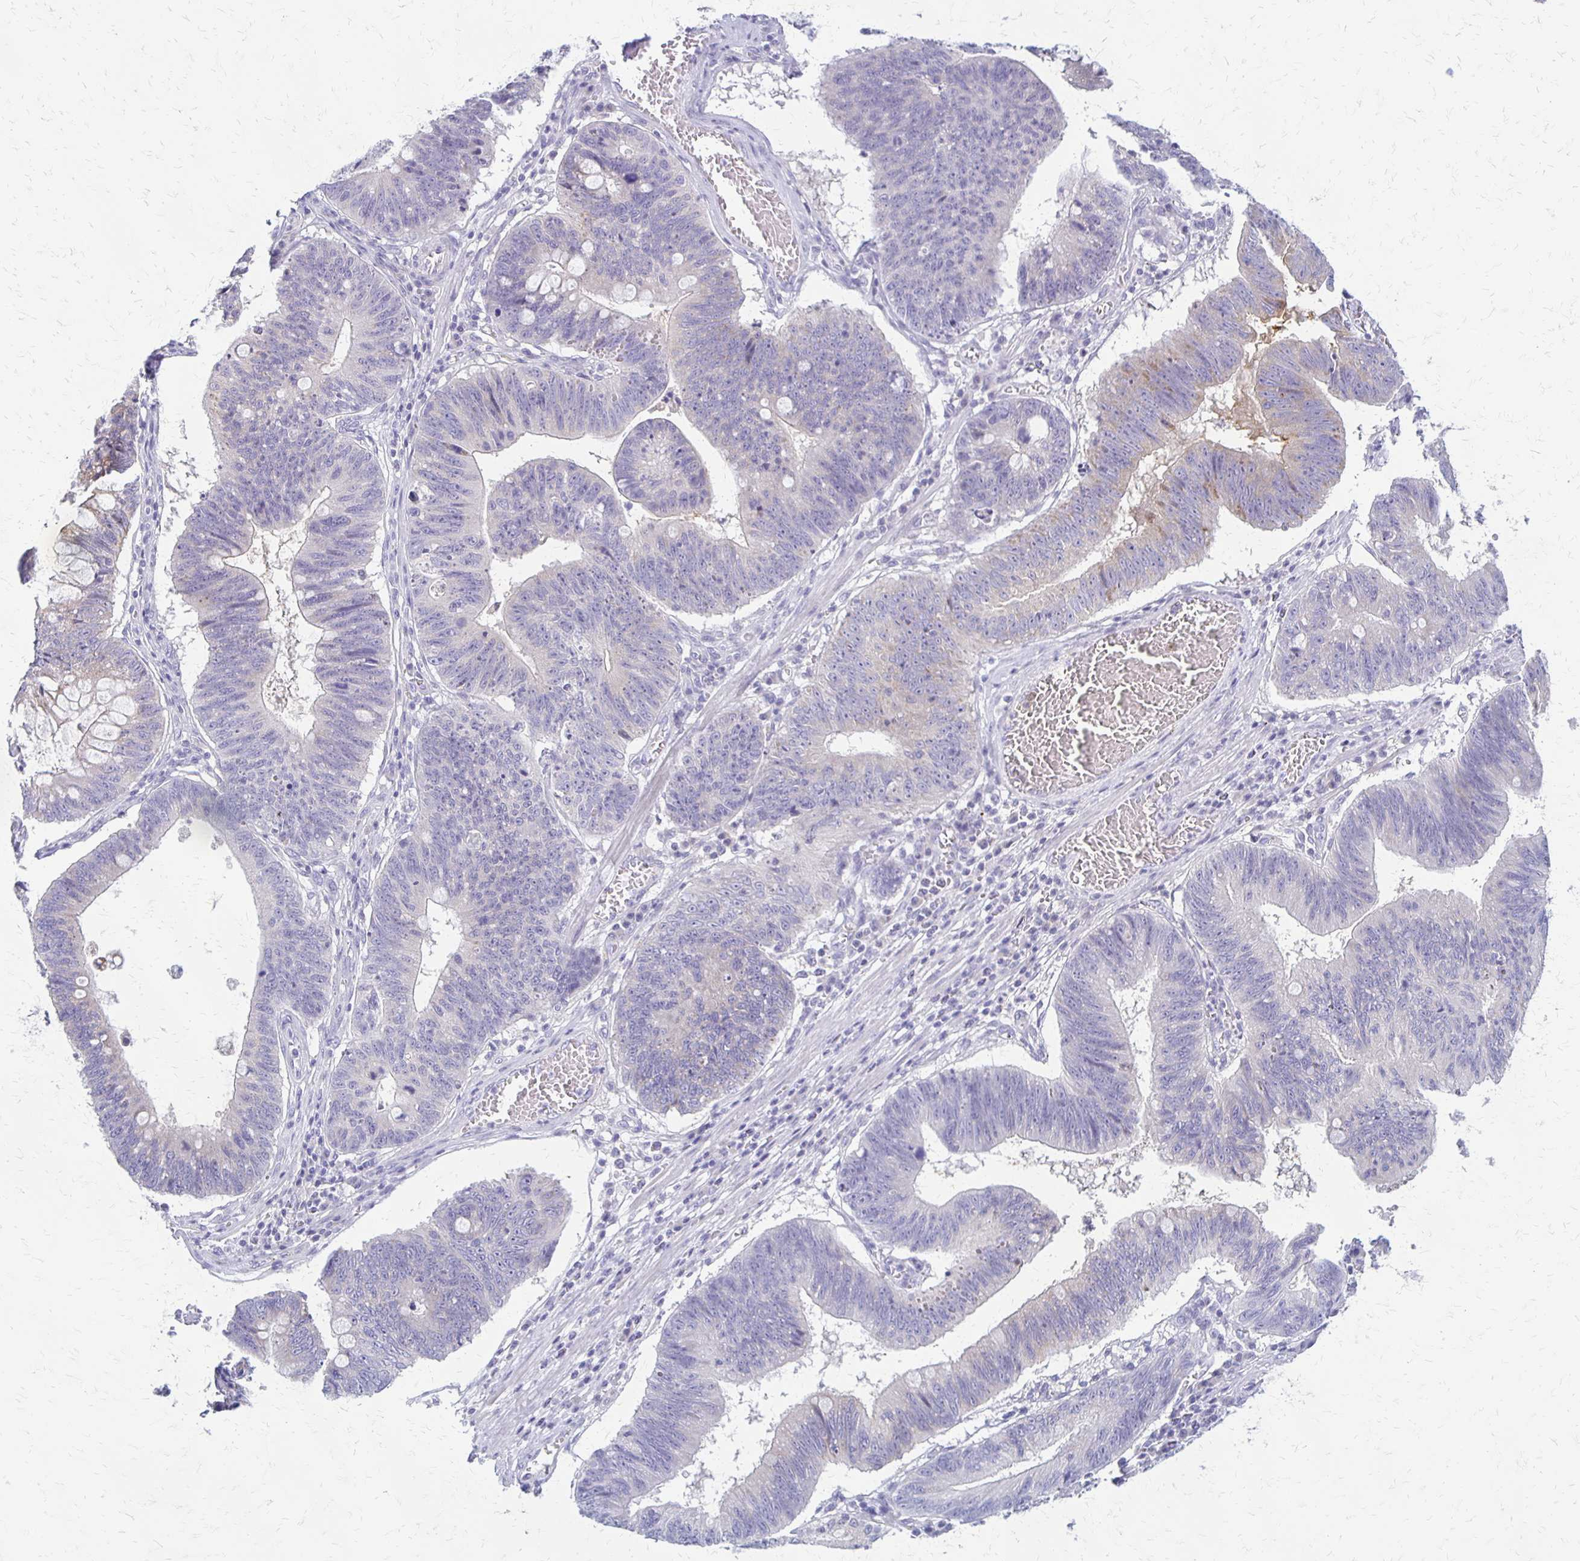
{"staining": {"intensity": "negative", "quantity": "none", "location": "none"}, "tissue": "stomach cancer", "cell_type": "Tumor cells", "image_type": "cancer", "snomed": [{"axis": "morphology", "description": "Adenocarcinoma, NOS"}, {"axis": "topography", "description": "Stomach"}], "caption": "Micrograph shows no protein positivity in tumor cells of stomach adenocarcinoma tissue. (DAB immunohistochemistry, high magnification).", "gene": "RHOC", "patient": {"sex": "male", "age": 59}}